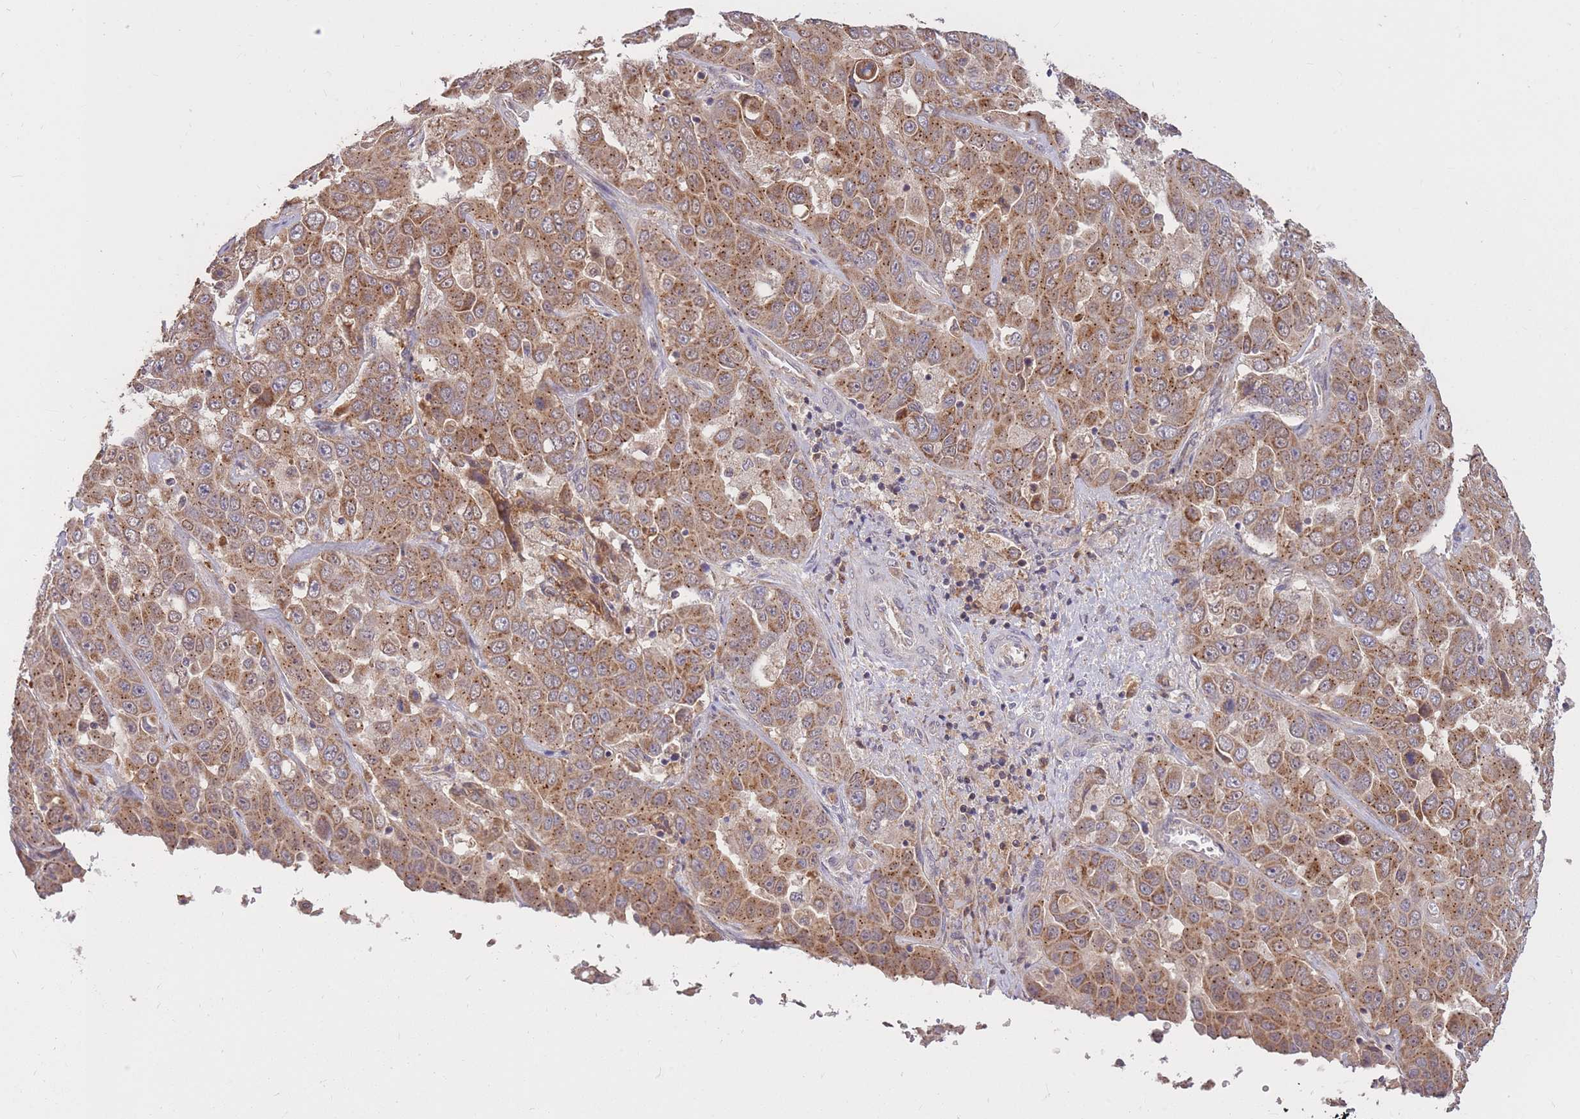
{"staining": {"intensity": "moderate", "quantity": ">75%", "location": "cytoplasmic/membranous"}, "tissue": "liver cancer", "cell_type": "Tumor cells", "image_type": "cancer", "snomed": [{"axis": "morphology", "description": "Cholangiocarcinoma"}, {"axis": "topography", "description": "Liver"}], "caption": "Liver cholangiocarcinoma stained with IHC demonstrates moderate cytoplasmic/membranous expression in approximately >75% of tumor cells. The staining was performed using DAB, with brown indicating positive protein expression. Nuclei are stained blue with hematoxylin.", "gene": "IGF2BP2", "patient": {"sex": "female", "age": 52}}